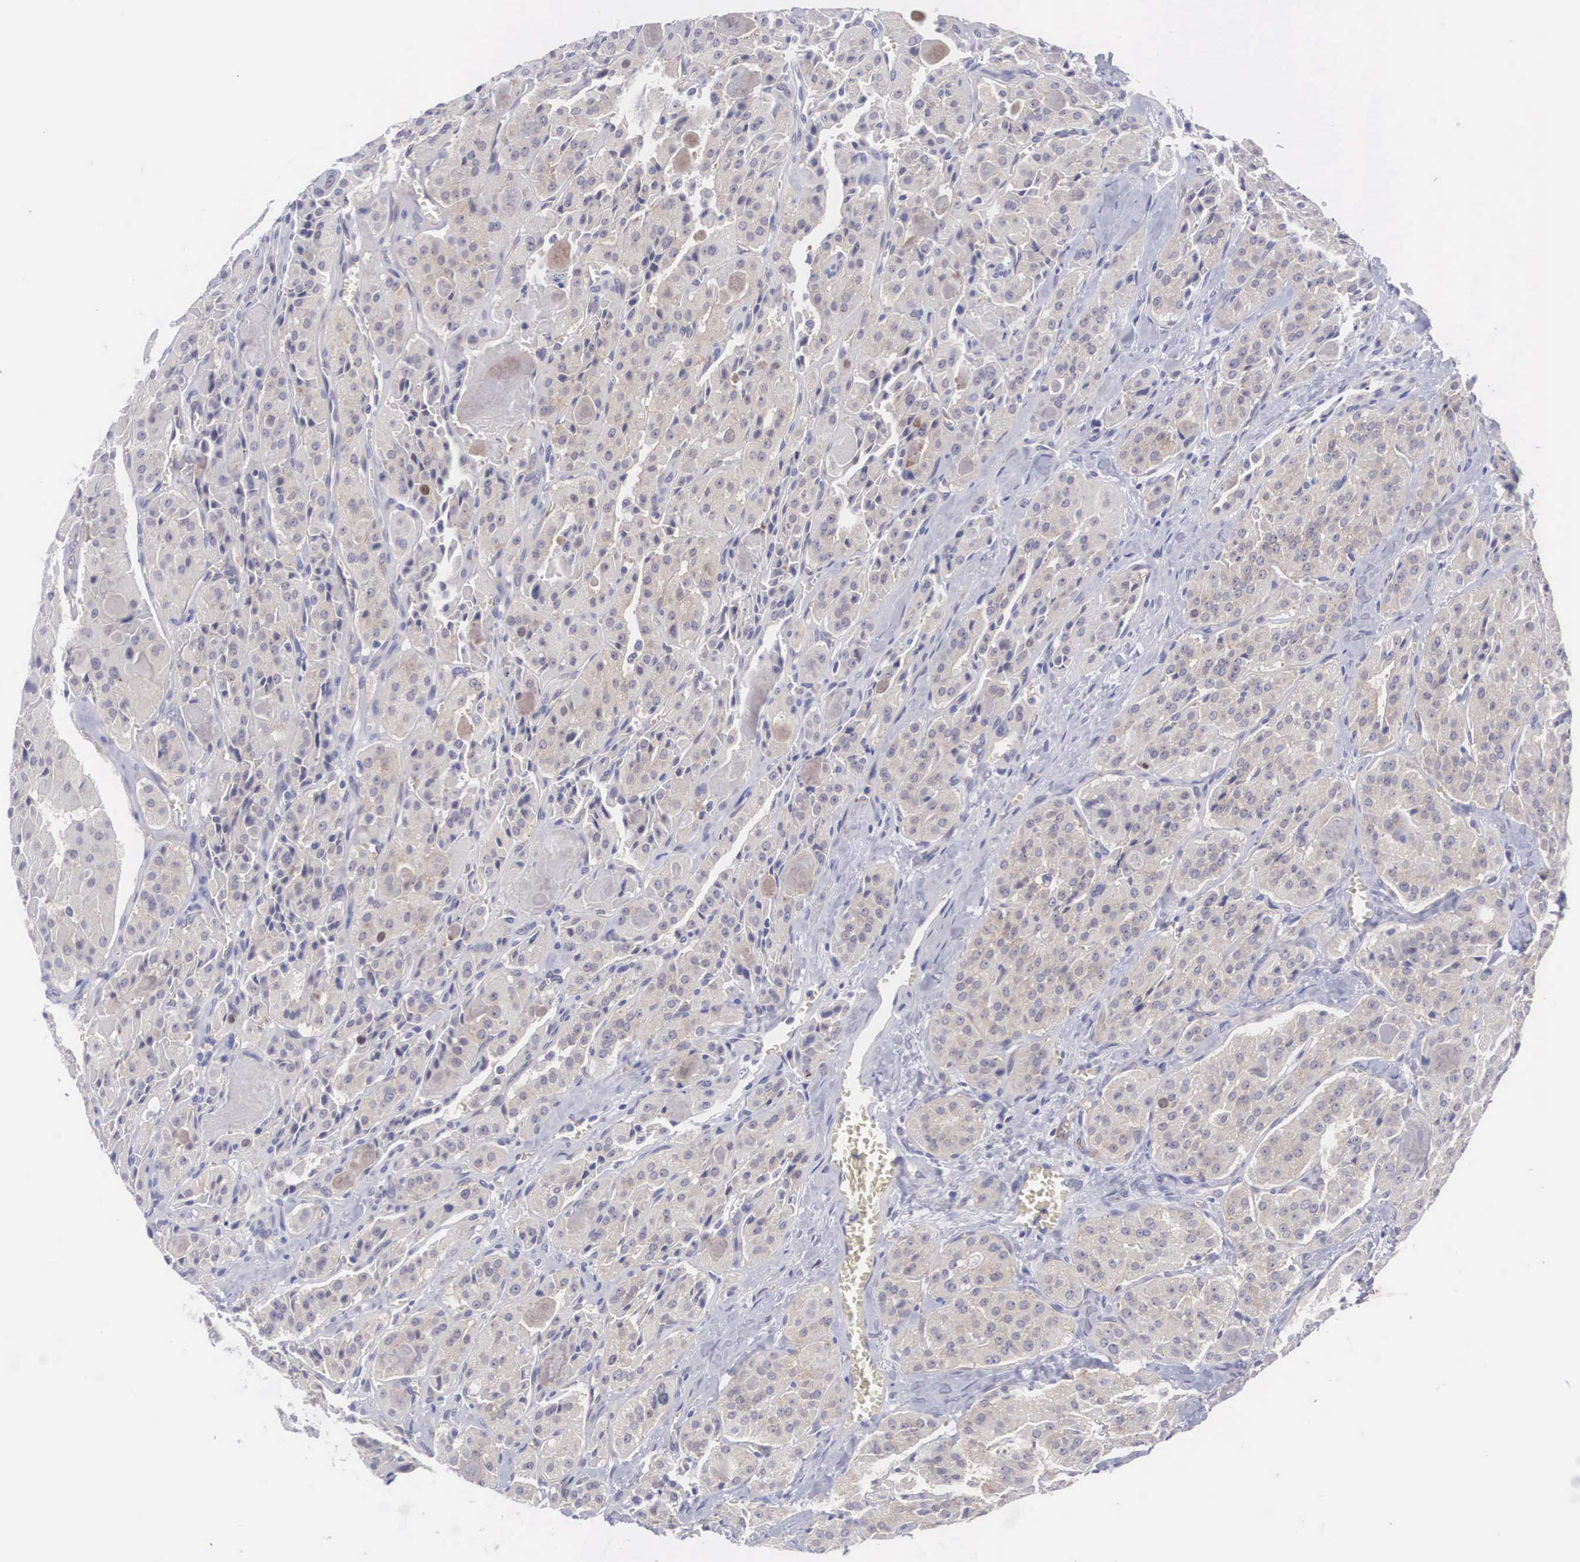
{"staining": {"intensity": "weak", "quantity": "25%-75%", "location": "cytoplasmic/membranous"}, "tissue": "thyroid cancer", "cell_type": "Tumor cells", "image_type": "cancer", "snomed": [{"axis": "morphology", "description": "Carcinoma, NOS"}, {"axis": "topography", "description": "Thyroid gland"}], "caption": "Human thyroid cancer (carcinoma) stained with a protein marker exhibits weak staining in tumor cells.", "gene": "MAST4", "patient": {"sex": "male", "age": 76}}